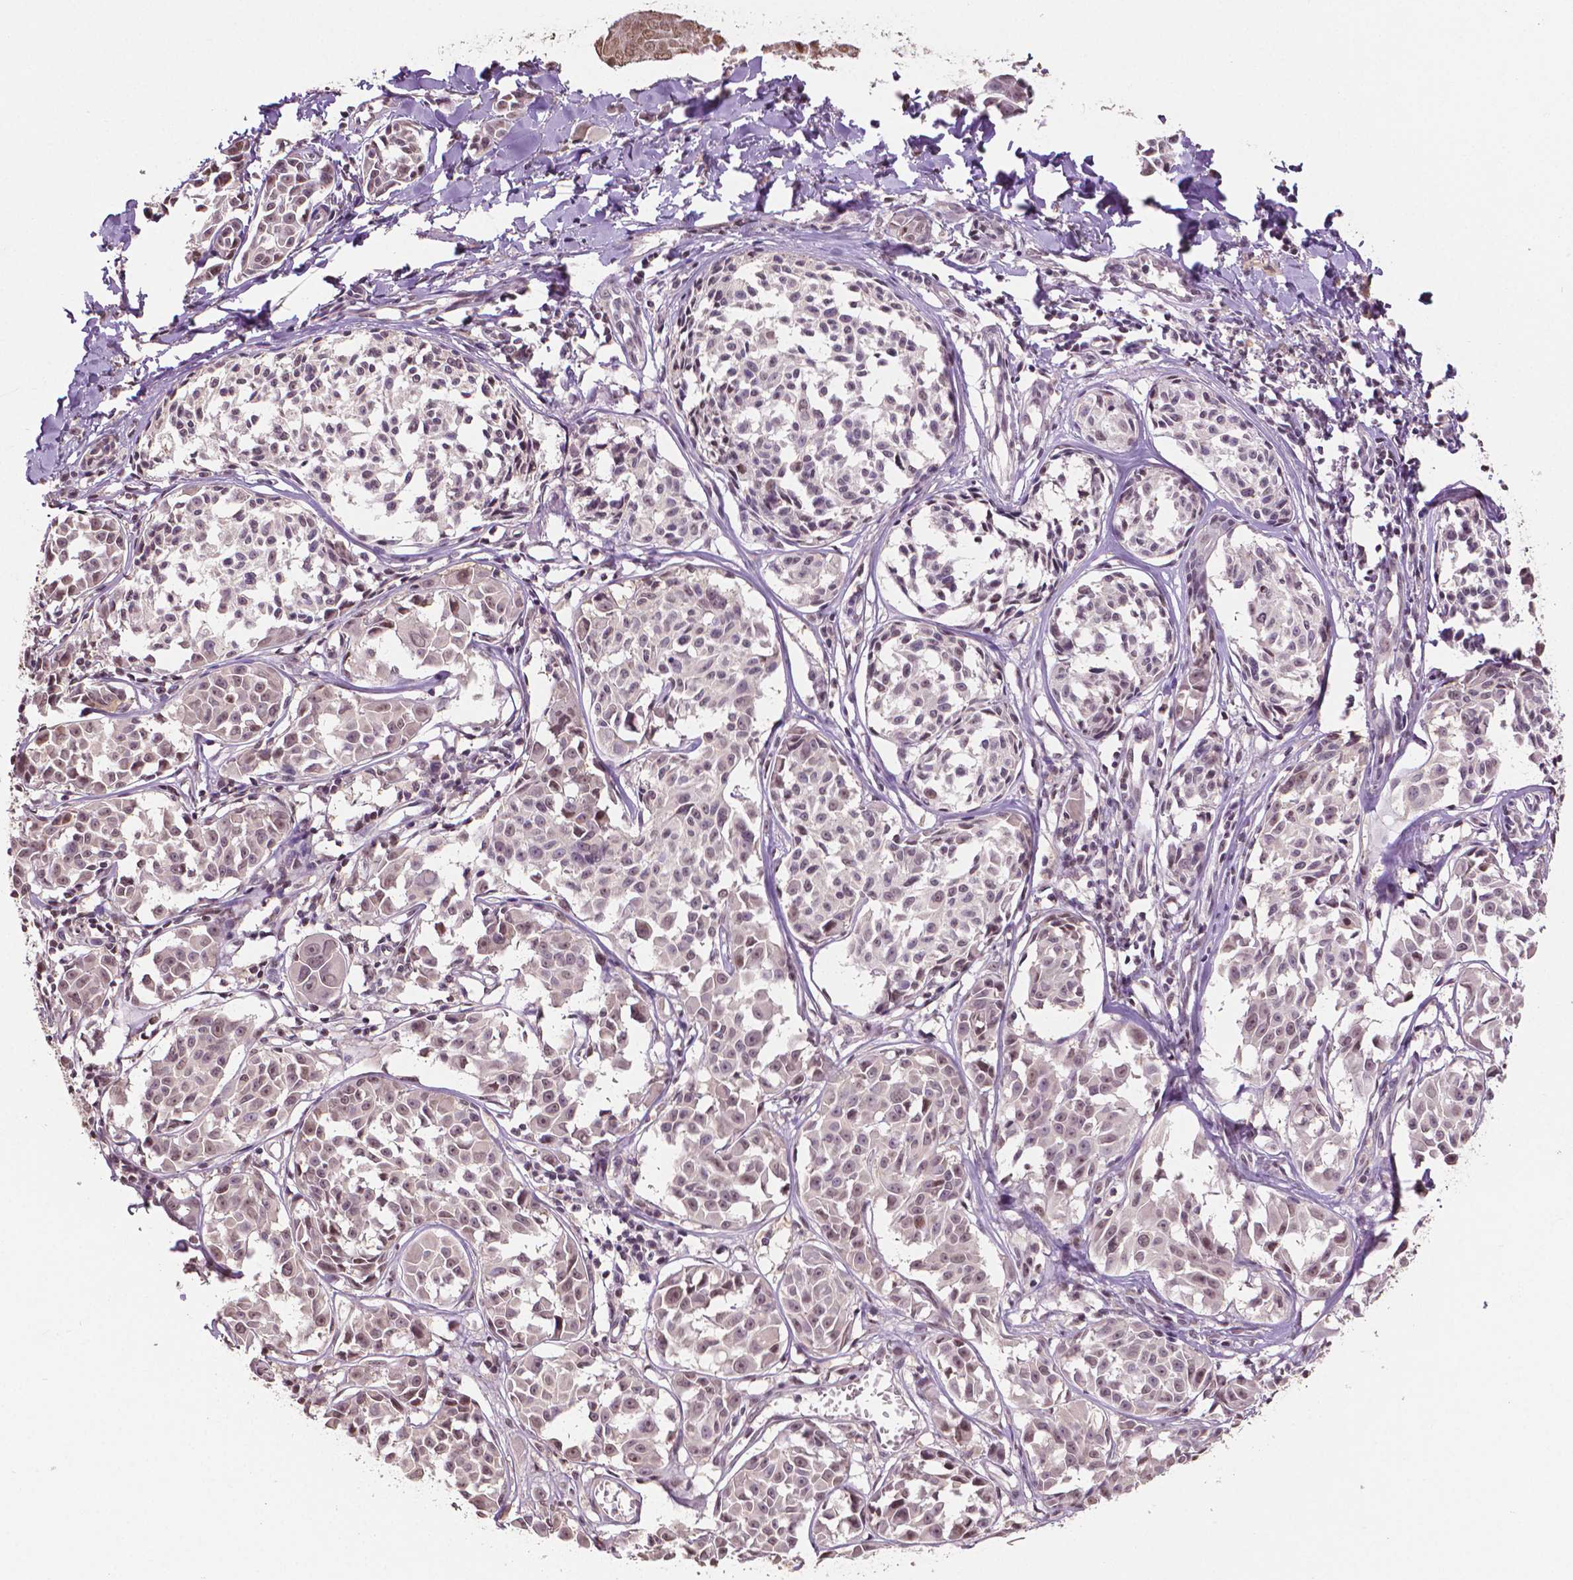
{"staining": {"intensity": "moderate", "quantity": ">75%", "location": "nuclear"}, "tissue": "melanoma", "cell_type": "Tumor cells", "image_type": "cancer", "snomed": [{"axis": "morphology", "description": "Malignant melanoma, NOS"}, {"axis": "topography", "description": "Skin"}], "caption": "IHC (DAB) staining of human melanoma demonstrates moderate nuclear protein positivity in approximately >75% of tumor cells. (Brightfield microscopy of DAB IHC at high magnification).", "gene": "DEK", "patient": {"sex": "male", "age": 51}}